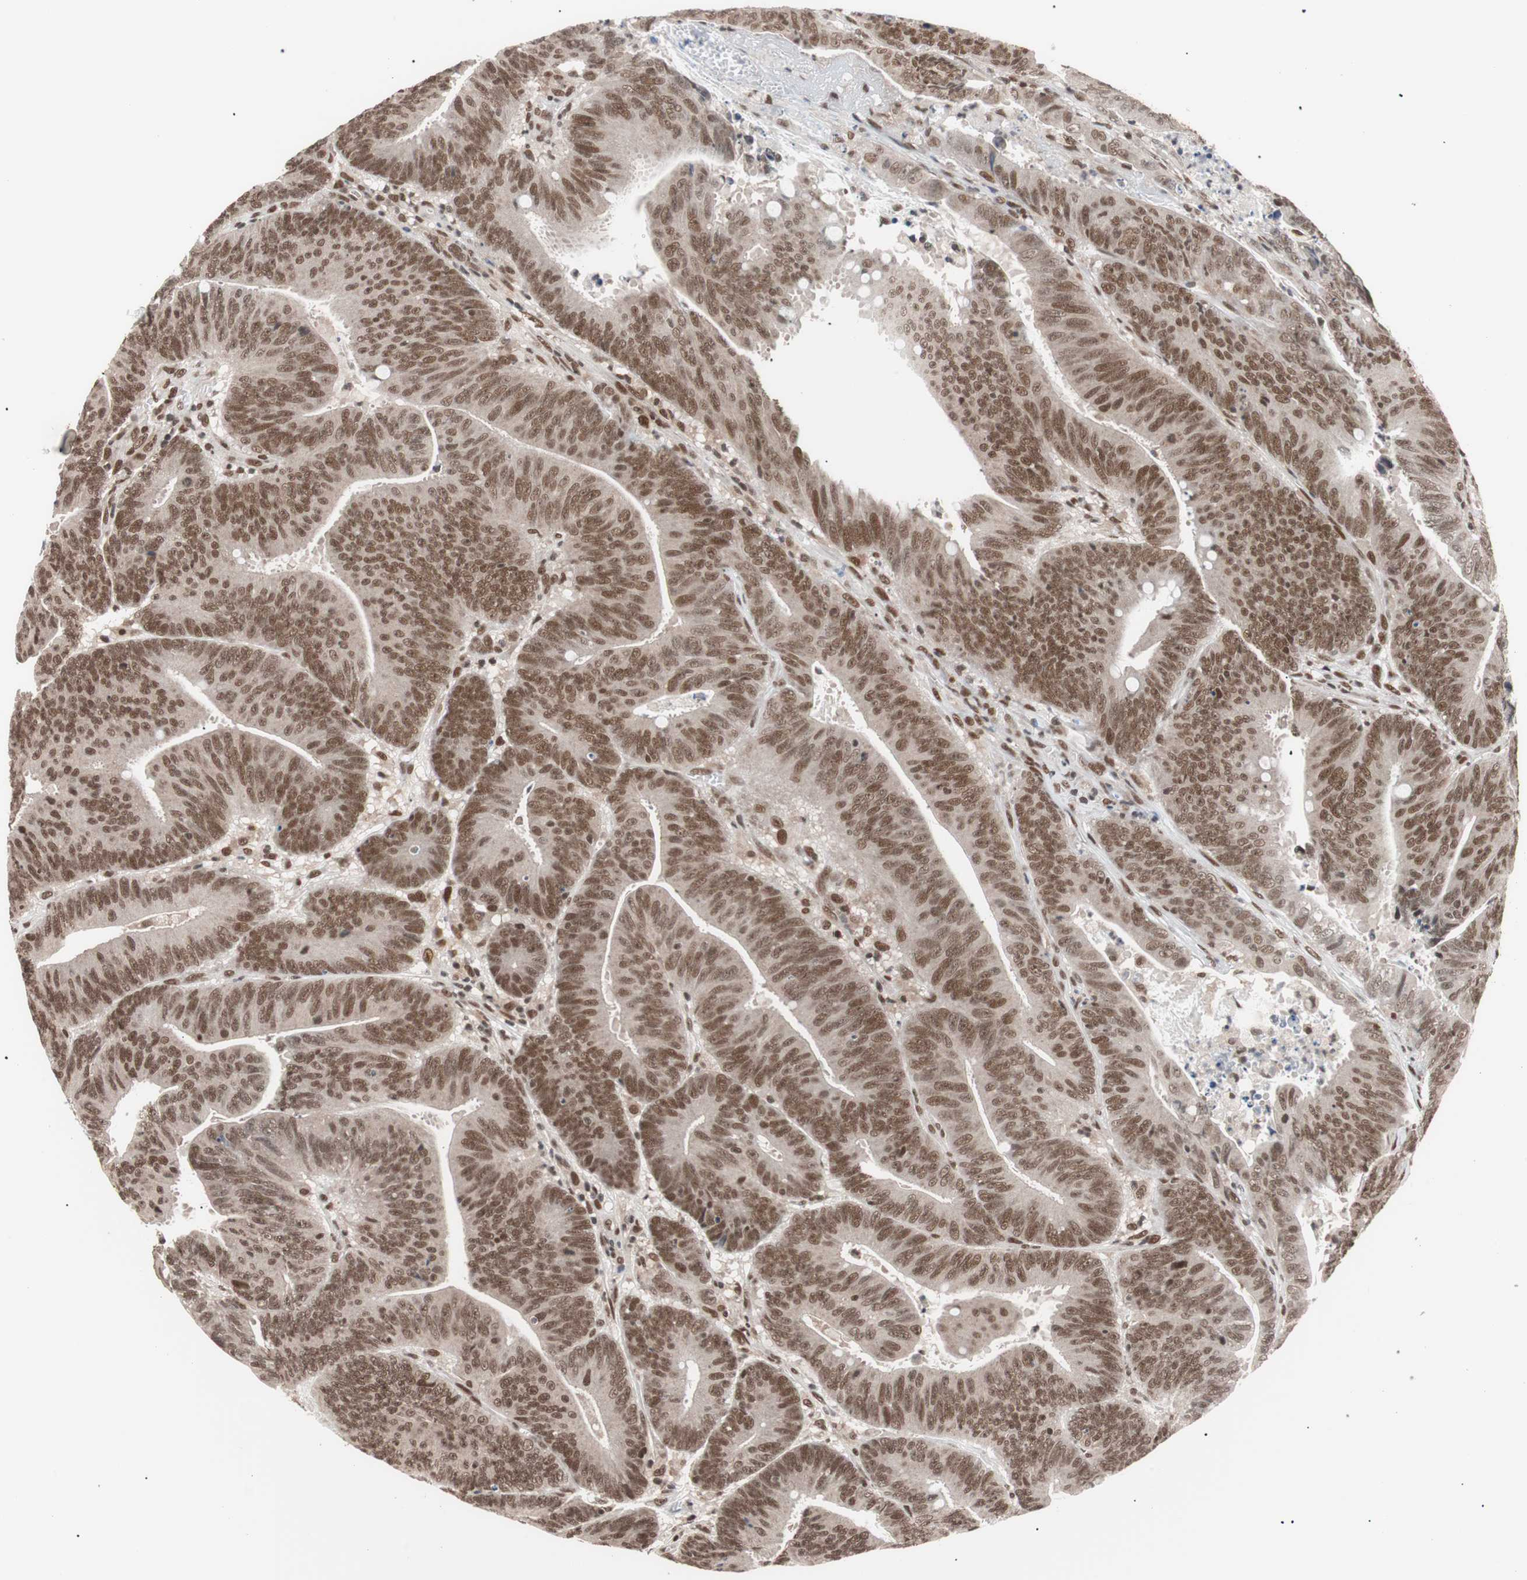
{"staining": {"intensity": "moderate", "quantity": ">75%", "location": "nuclear"}, "tissue": "colorectal cancer", "cell_type": "Tumor cells", "image_type": "cancer", "snomed": [{"axis": "morphology", "description": "Adenocarcinoma, NOS"}, {"axis": "topography", "description": "Colon"}], "caption": "Moderate nuclear protein expression is identified in approximately >75% of tumor cells in colorectal cancer.", "gene": "CHAMP1", "patient": {"sex": "male", "age": 45}}